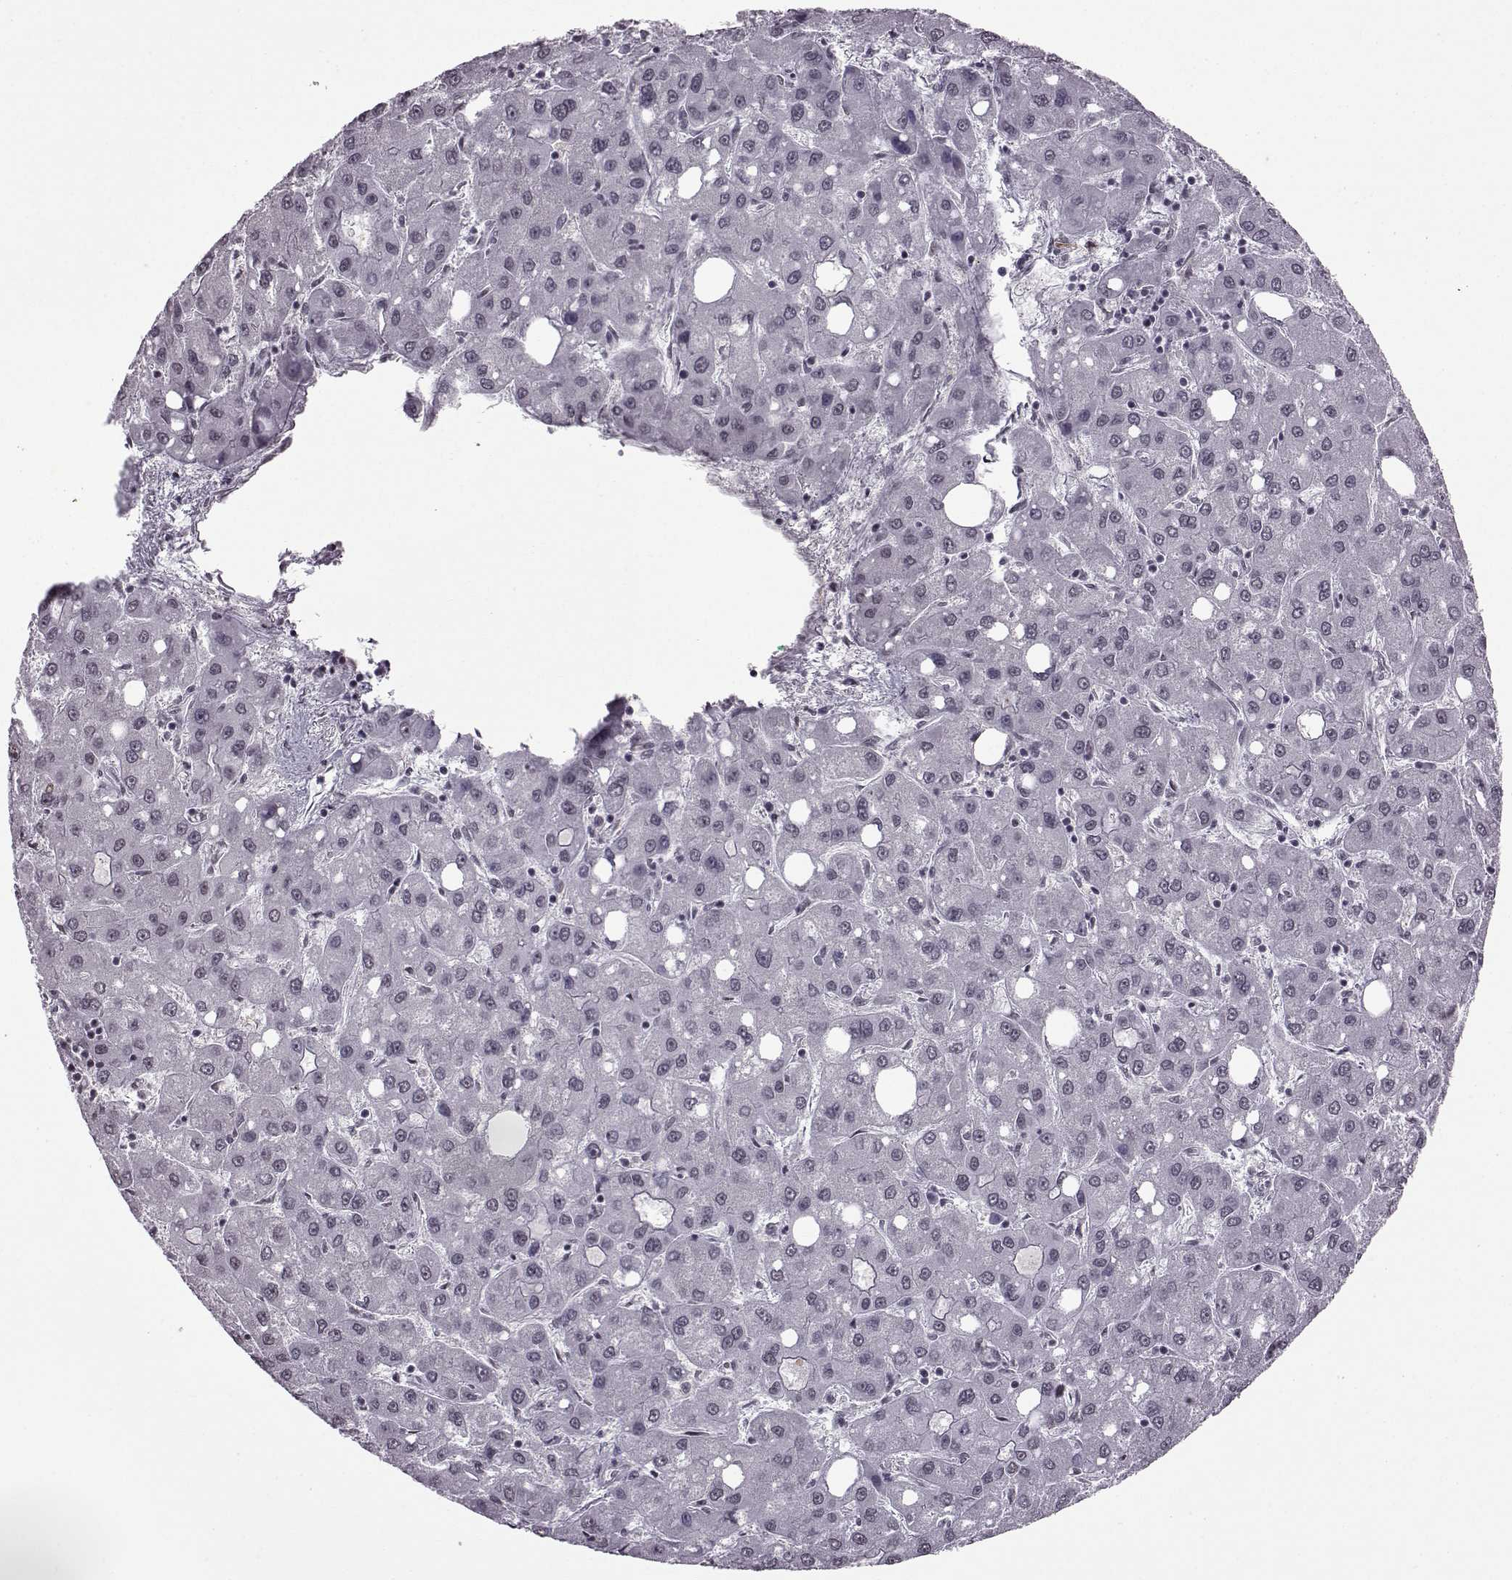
{"staining": {"intensity": "negative", "quantity": "none", "location": "none"}, "tissue": "liver cancer", "cell_type": "Tumor cells", "image_type": "cancer", "snomed": [{"axis": "morphology", "description": "Carcinoma, Hepatocellular, NOS"}, {"axis": "topography", "description": "Liver"}], "caption": "Immunohistochemistry (IHC) histopathology image of liver hepatocellular carcinoma stained for a protein (brown), which shows no positivity in tumor cells. (DAB IHC visualized using brightfield microscopy, high magnification).", "gene": "SLC28A2", "patient": {"sex": "male", "age": 73}}